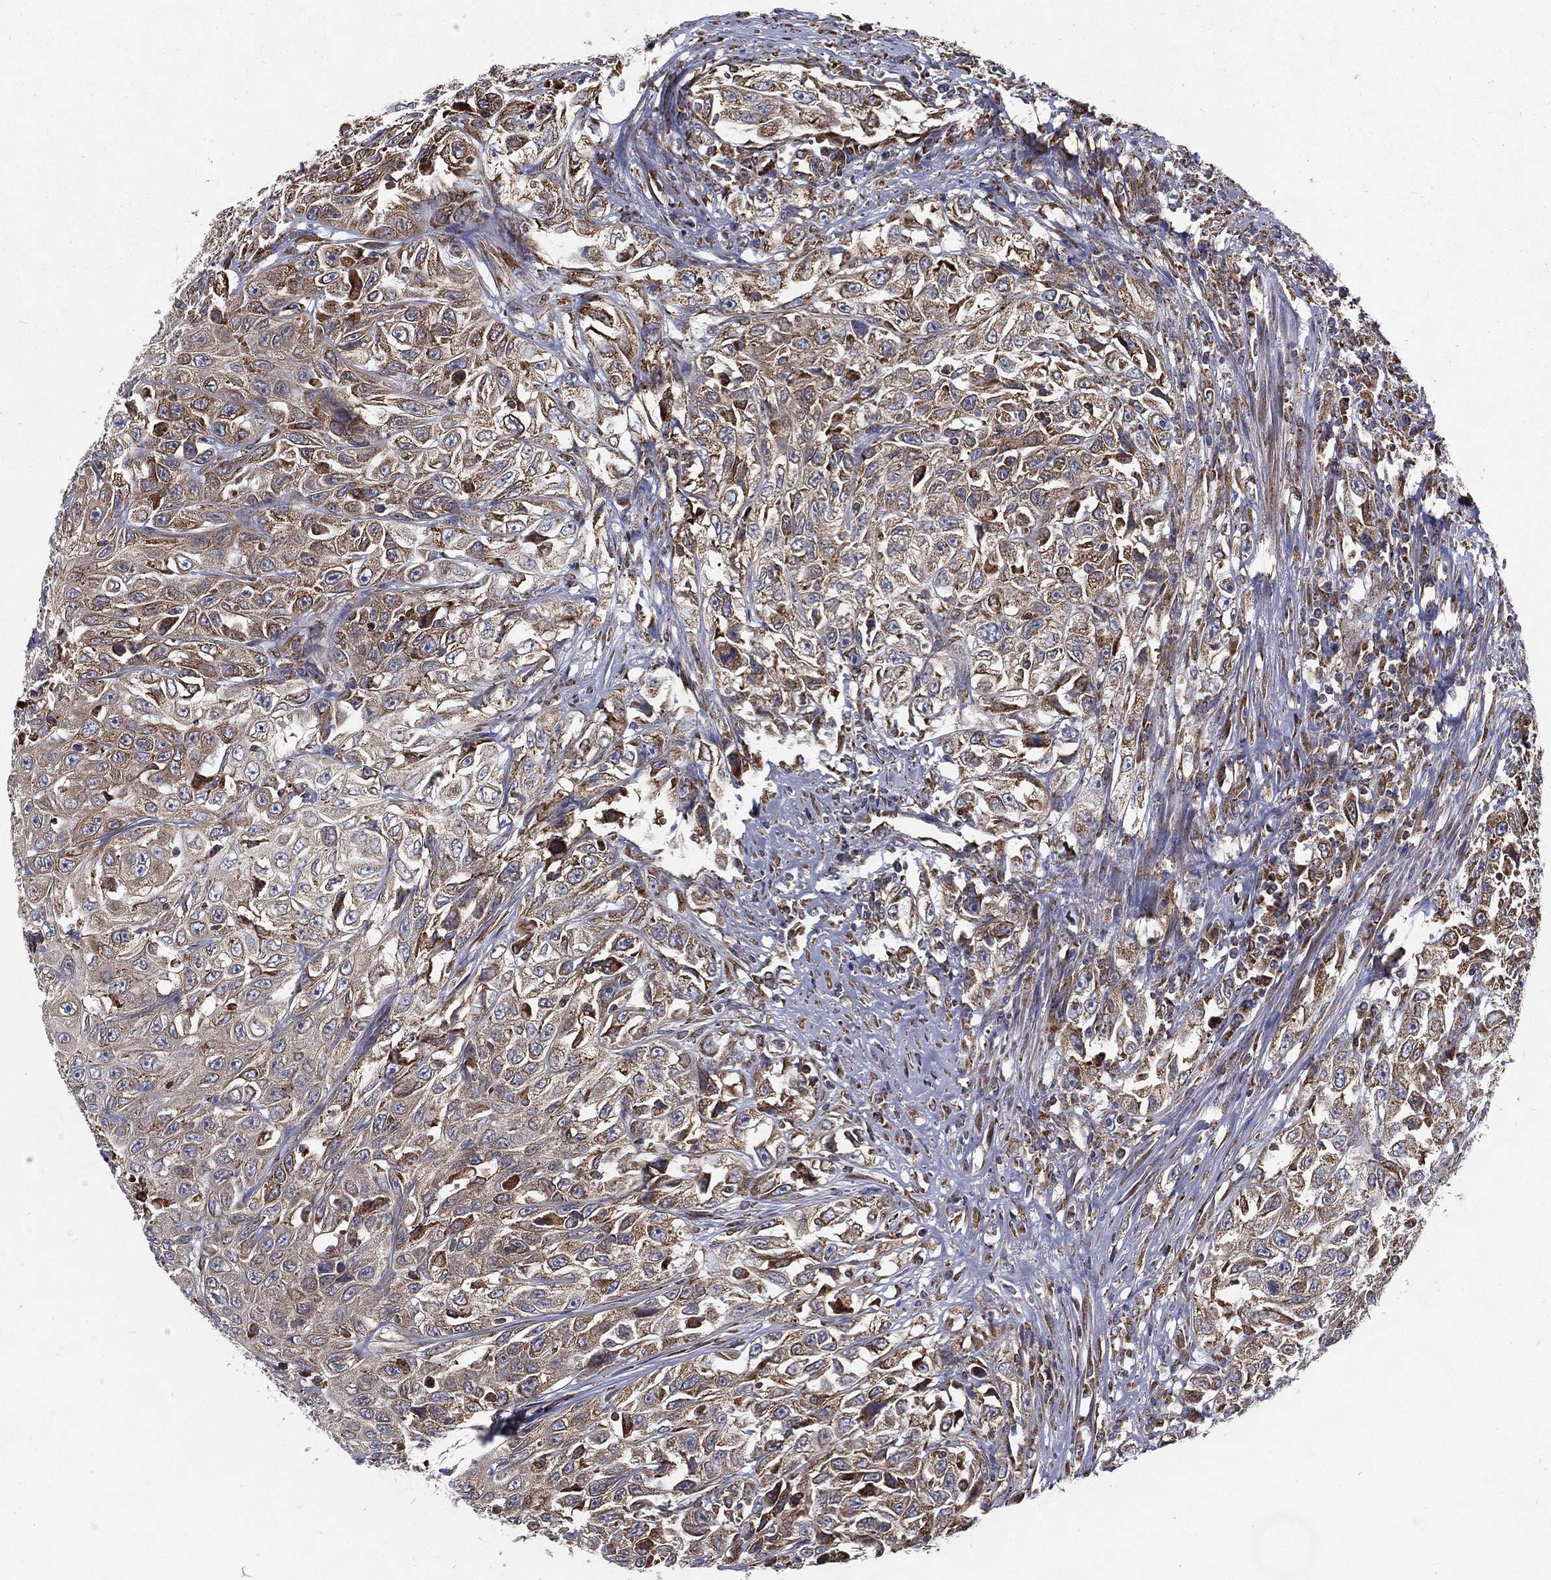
{"staining": {"intensity": "moderate", "quantity": "25%-75%", "location": "cytoplasmic/membranous"}, "tissue": "urothelial cancer", "cell_type": "Tumor cells", "image_type": "cancer", "snomed": [{"axis": "morphology", "description": "Urothelial carcinoma, High grade"}, {"axis": "topography", "description": "Urinary bladder"}], "caption": "Human urothelial cancer stained for a protein (brown) exhibits moderate cytoplasmic/membranous positive expression in approximately 25%-75% of tumor cells.", "gene": "MT-CYB", "patient": {"sex": "female", "age": 56}}